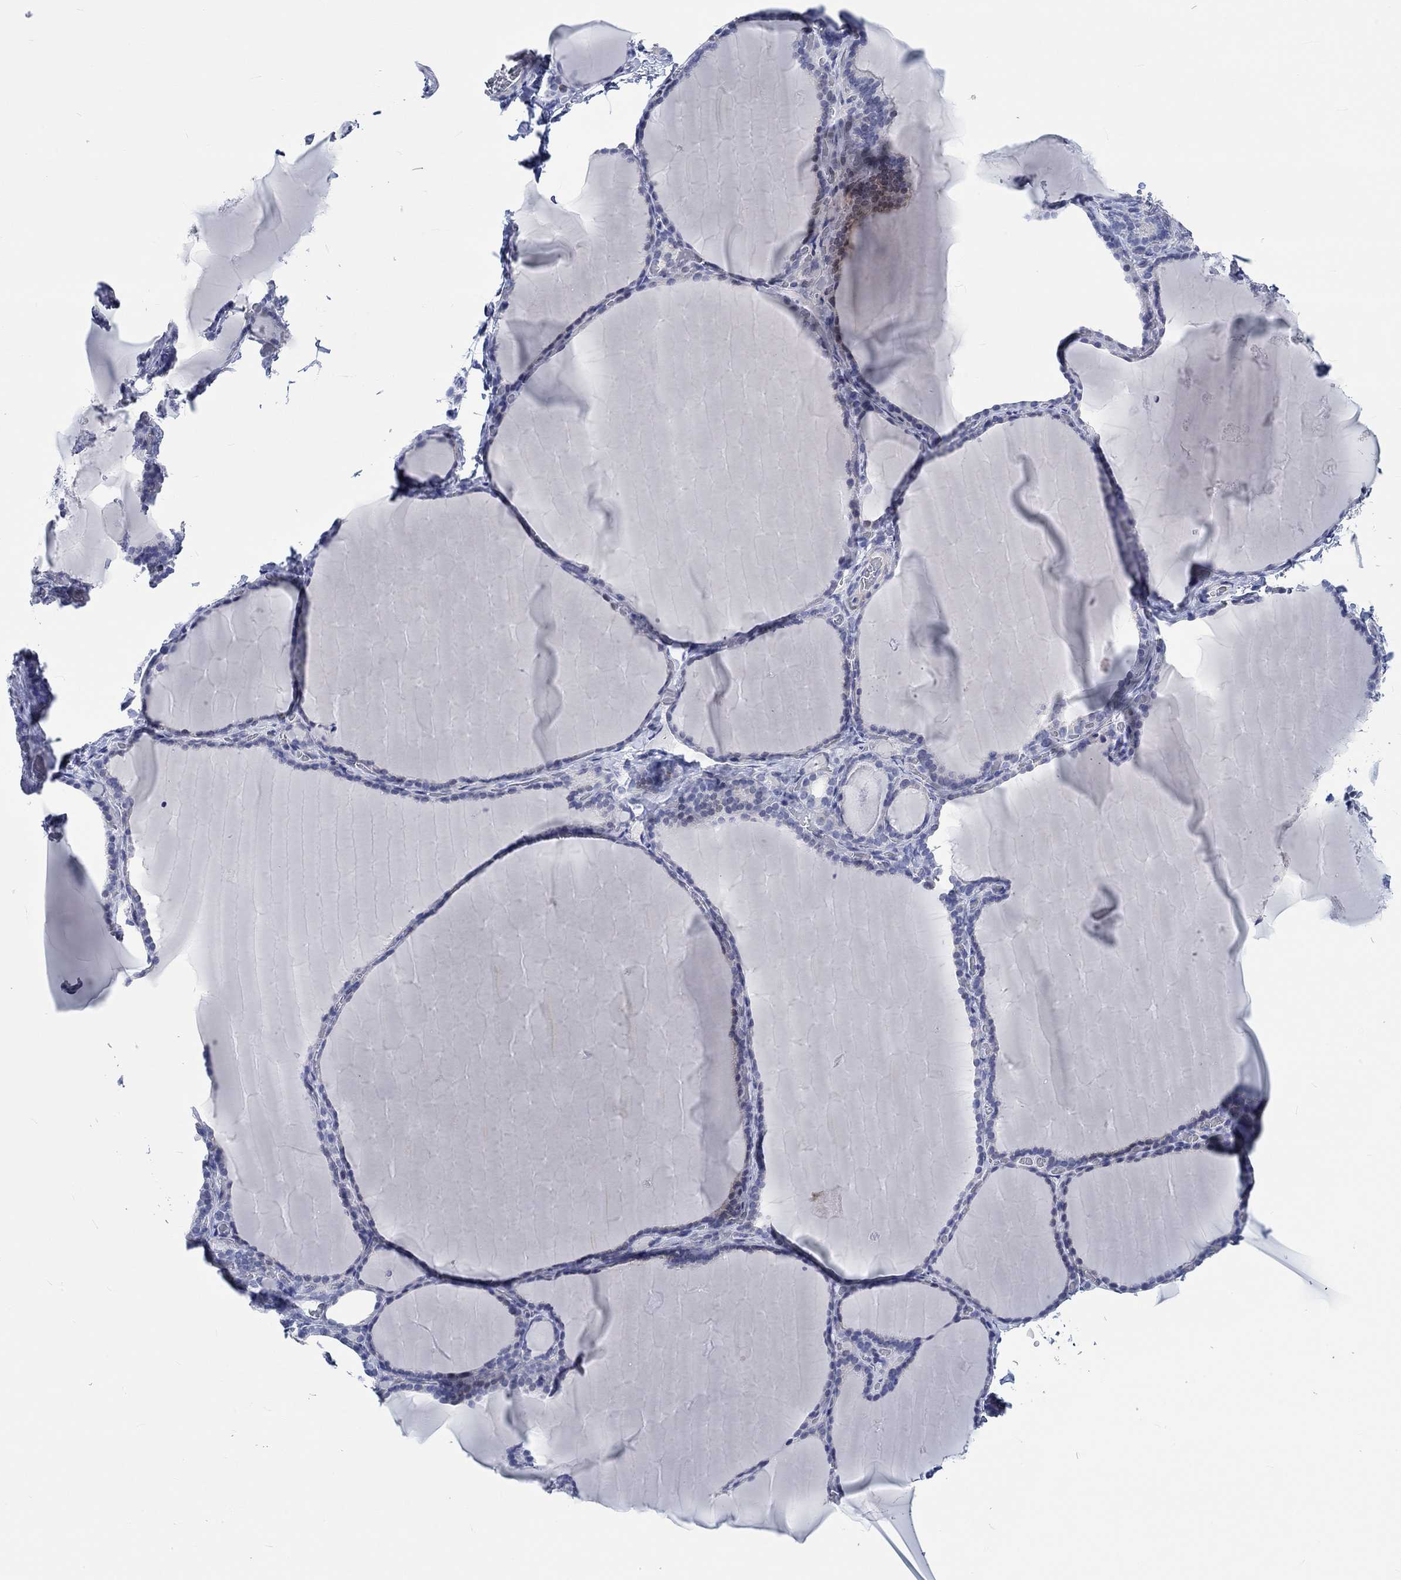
{"staining": {"intensity": "negative", "quantity": "none", "location": "none"}, "tissue": "thyroid gland", "cell_type": "Glandular cells", "image_type": "normal", "snomed": [{"axis": "morphology", "description": "Normal tissue, NOS"}, {"axis": "morphology", "description": "Hyperplasia, NOS"}, {"axis": "topography", "description": "Thyroid gland"}], "caption": "Immunohistochemistry (IHC) image of normal thyroid gland stained for a protein (brown), which displays no staining in glandular cells.", "gene": "C4orf47", "patient": {"sex": "female", "age": 27}}